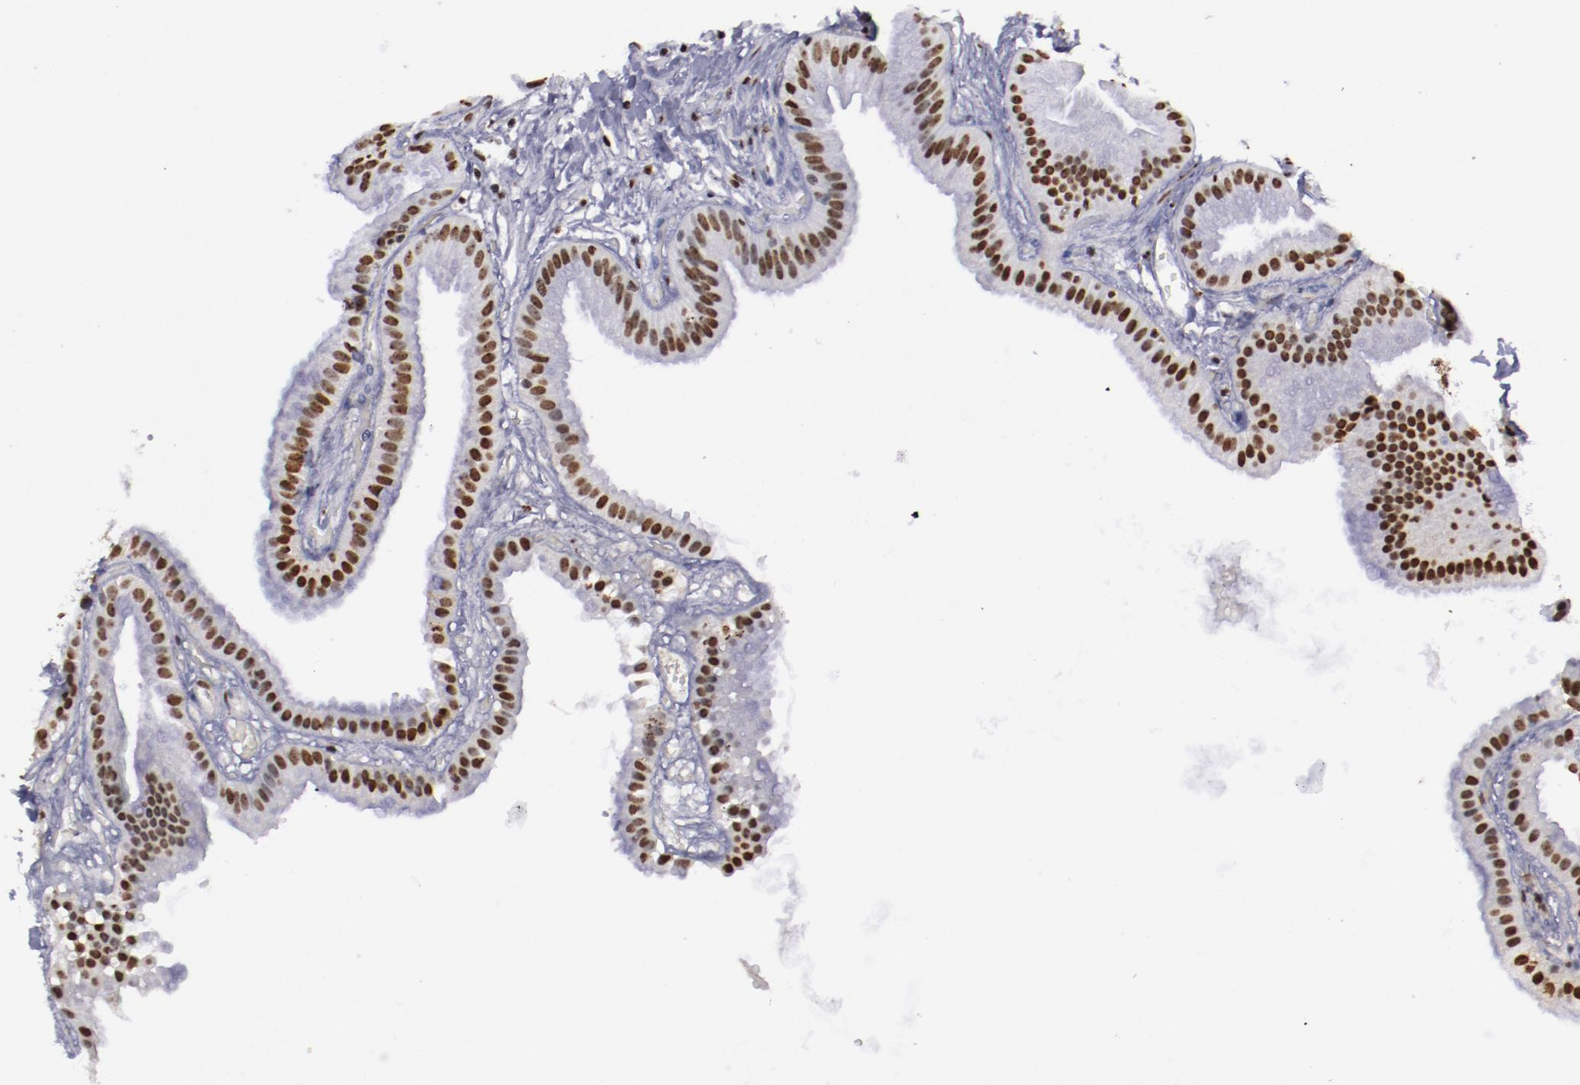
{"staining": {"intensity": "strong", "quantity": ">75%", "location": "nuclear"}, "tissue": "gallbladder", "cell_type": "Glandular cells", "image_type": "normal", "snomed": [{"axis": "morphology", "description": "Normal tissue, NOS"}, {"axis": "topography", "description": "Gallbladder"}], "caption": "Brown immunohistochemical staining in benign gallbladder demonstrates strong nuclear staining in about >75% of glandular cells.", "gene": "HNRNPA1L3", "patient": {"sex": "female", "age": 63}}